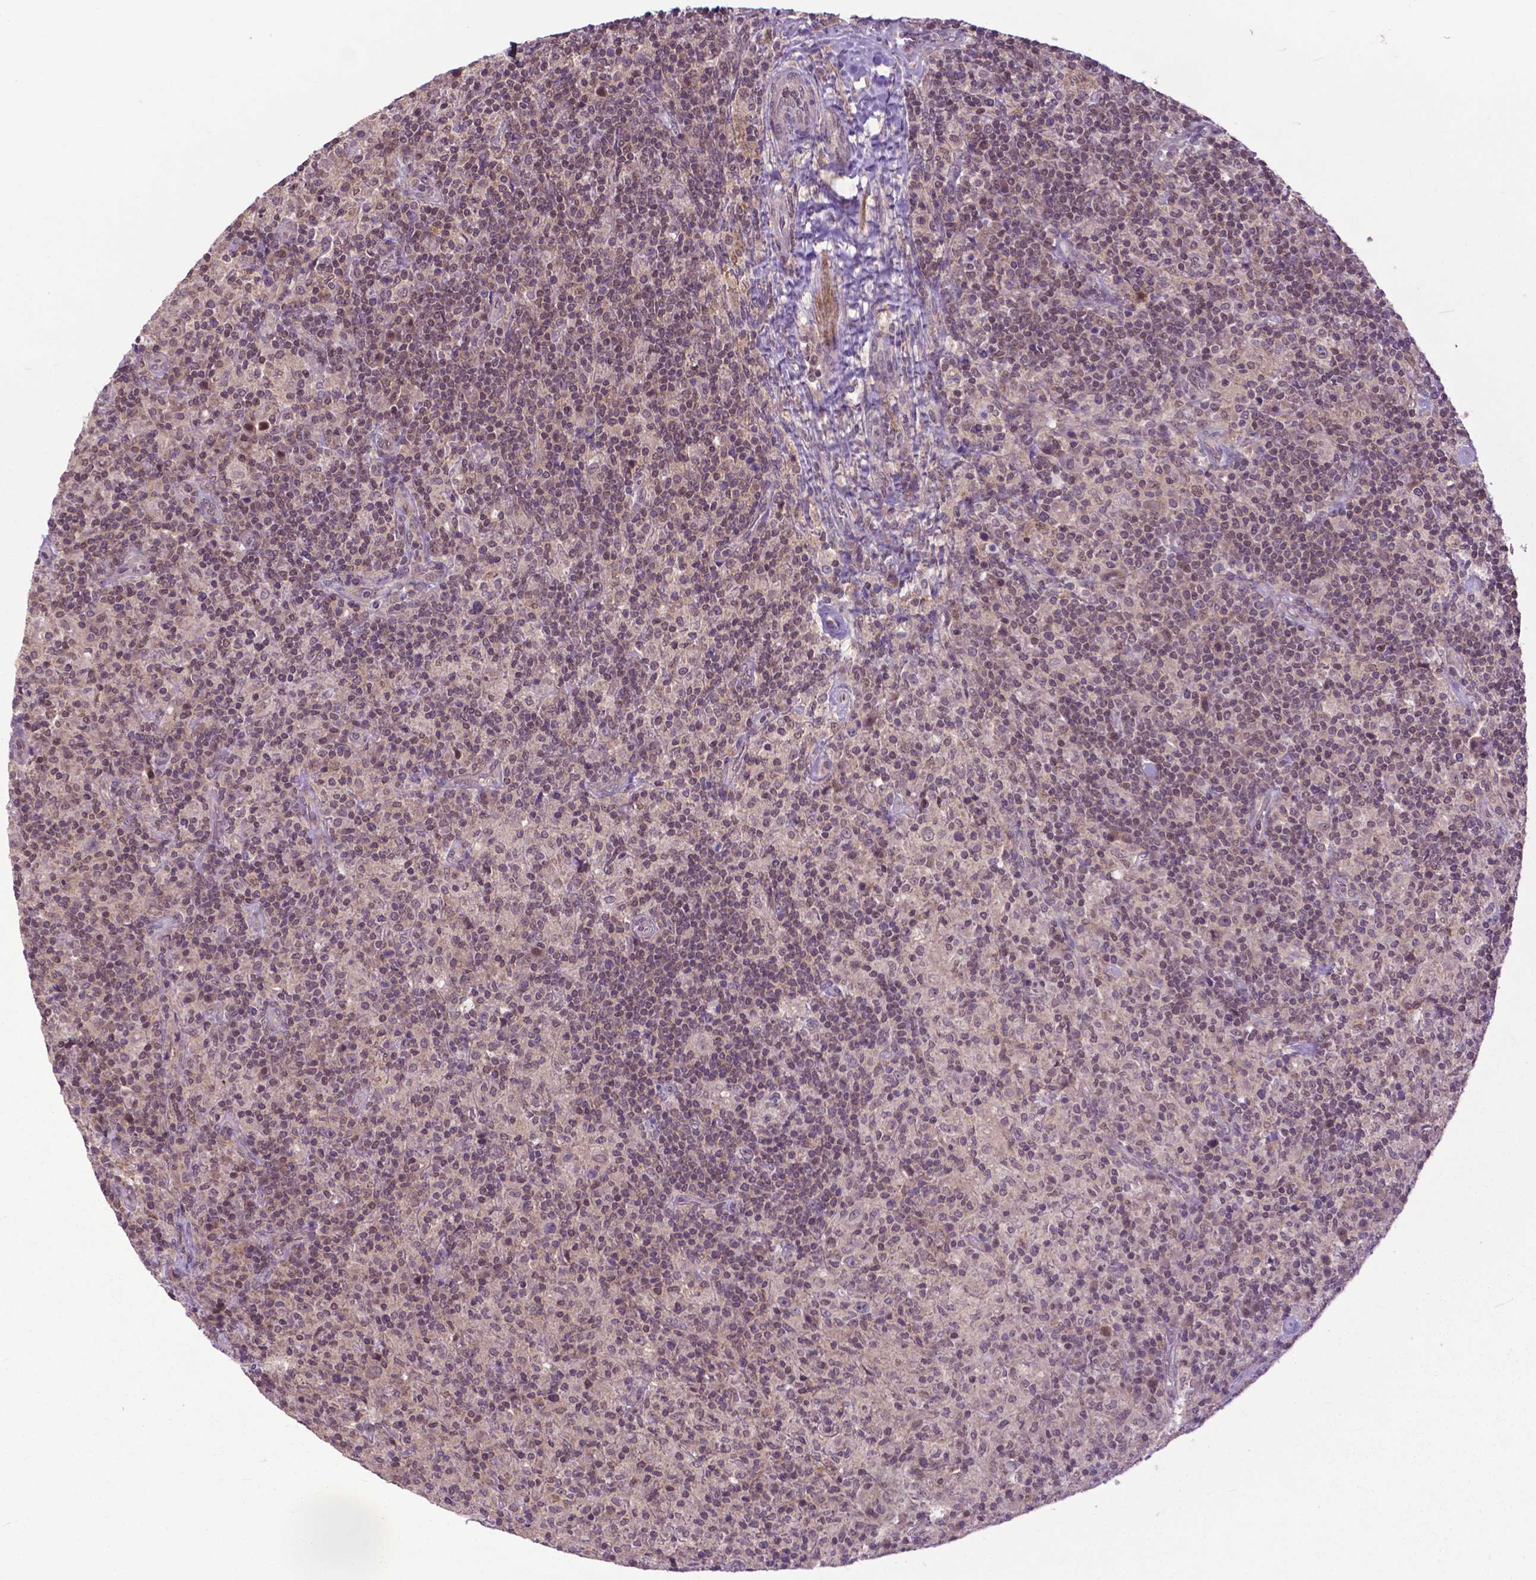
{"staining": {"intensity": "negative", "quantity": "none", "location": "none"}, "tissue": "lymphoma", "cell_type": "Tumor cells", "image_type": "cancer", "snomed": [{"axis": "morphology", "description": "Hodgkin's disease, NOS"}, {"axis": "topography", "description": "Lymph node"}], "caption": "Immunohistochemistry histopathology image of human lymphoma stained for a protein (brown), which displays no staining in tumor cells.", "gene": "OTUB1", "patient": {"sex": "male", "age": 70}}